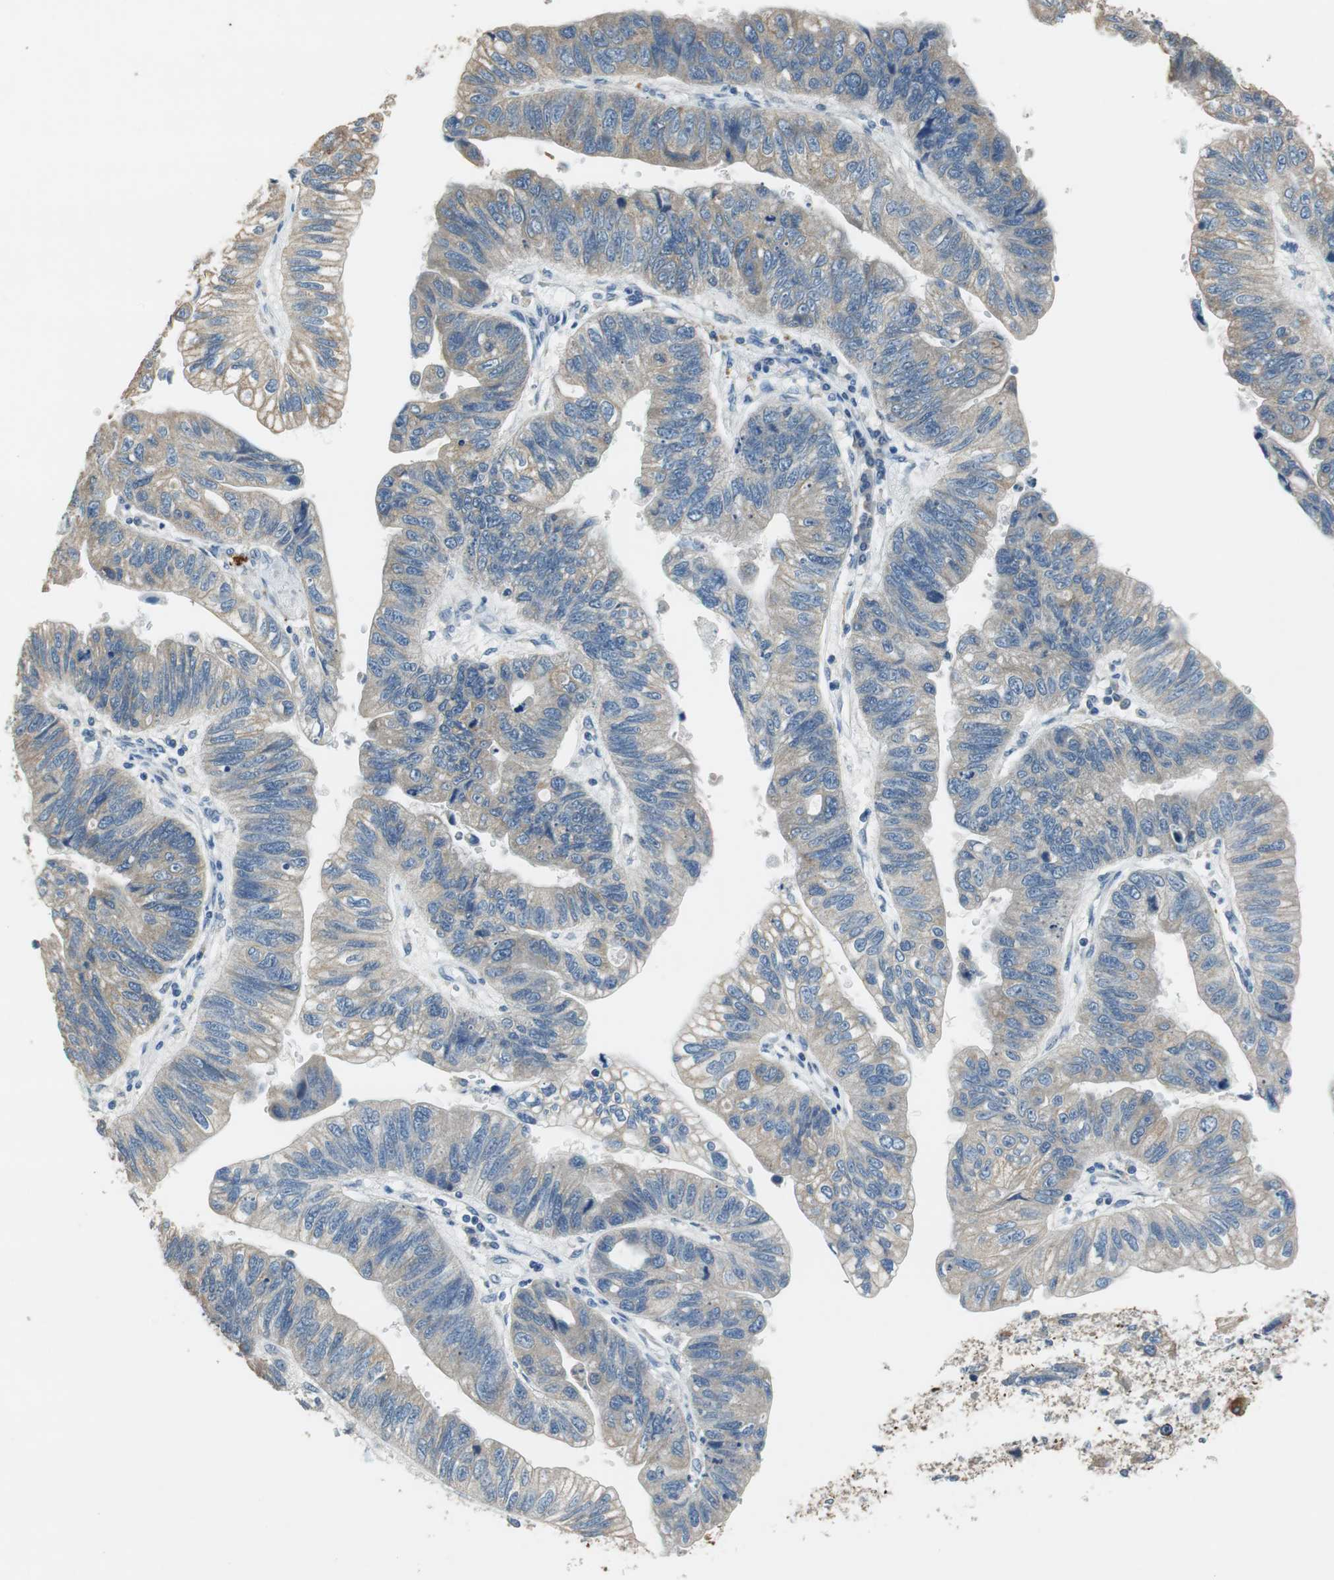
{"staining": {"intensity": "weak", "quantity": "25%-75%", "location": "cytoplasmic/membranous"}, "tissue": "stomach cancer", "cell_type": "Tumor cells", "image_type": "cancer", "snomed": [{"axis": "morphology", "description": "Adenocarcinoma, NOS"}, {"axis": "topography", "description": "Stomach"}], "caption": "A high-resolution image shows IHC staining of stomach adenocarcinoma, which exhibits weak cytoplasmic/membranous positivity in about 25%-75% of tumor cells.", "gene": "ALDH4A1", "patient": {"sex": "male", "age": 59}}